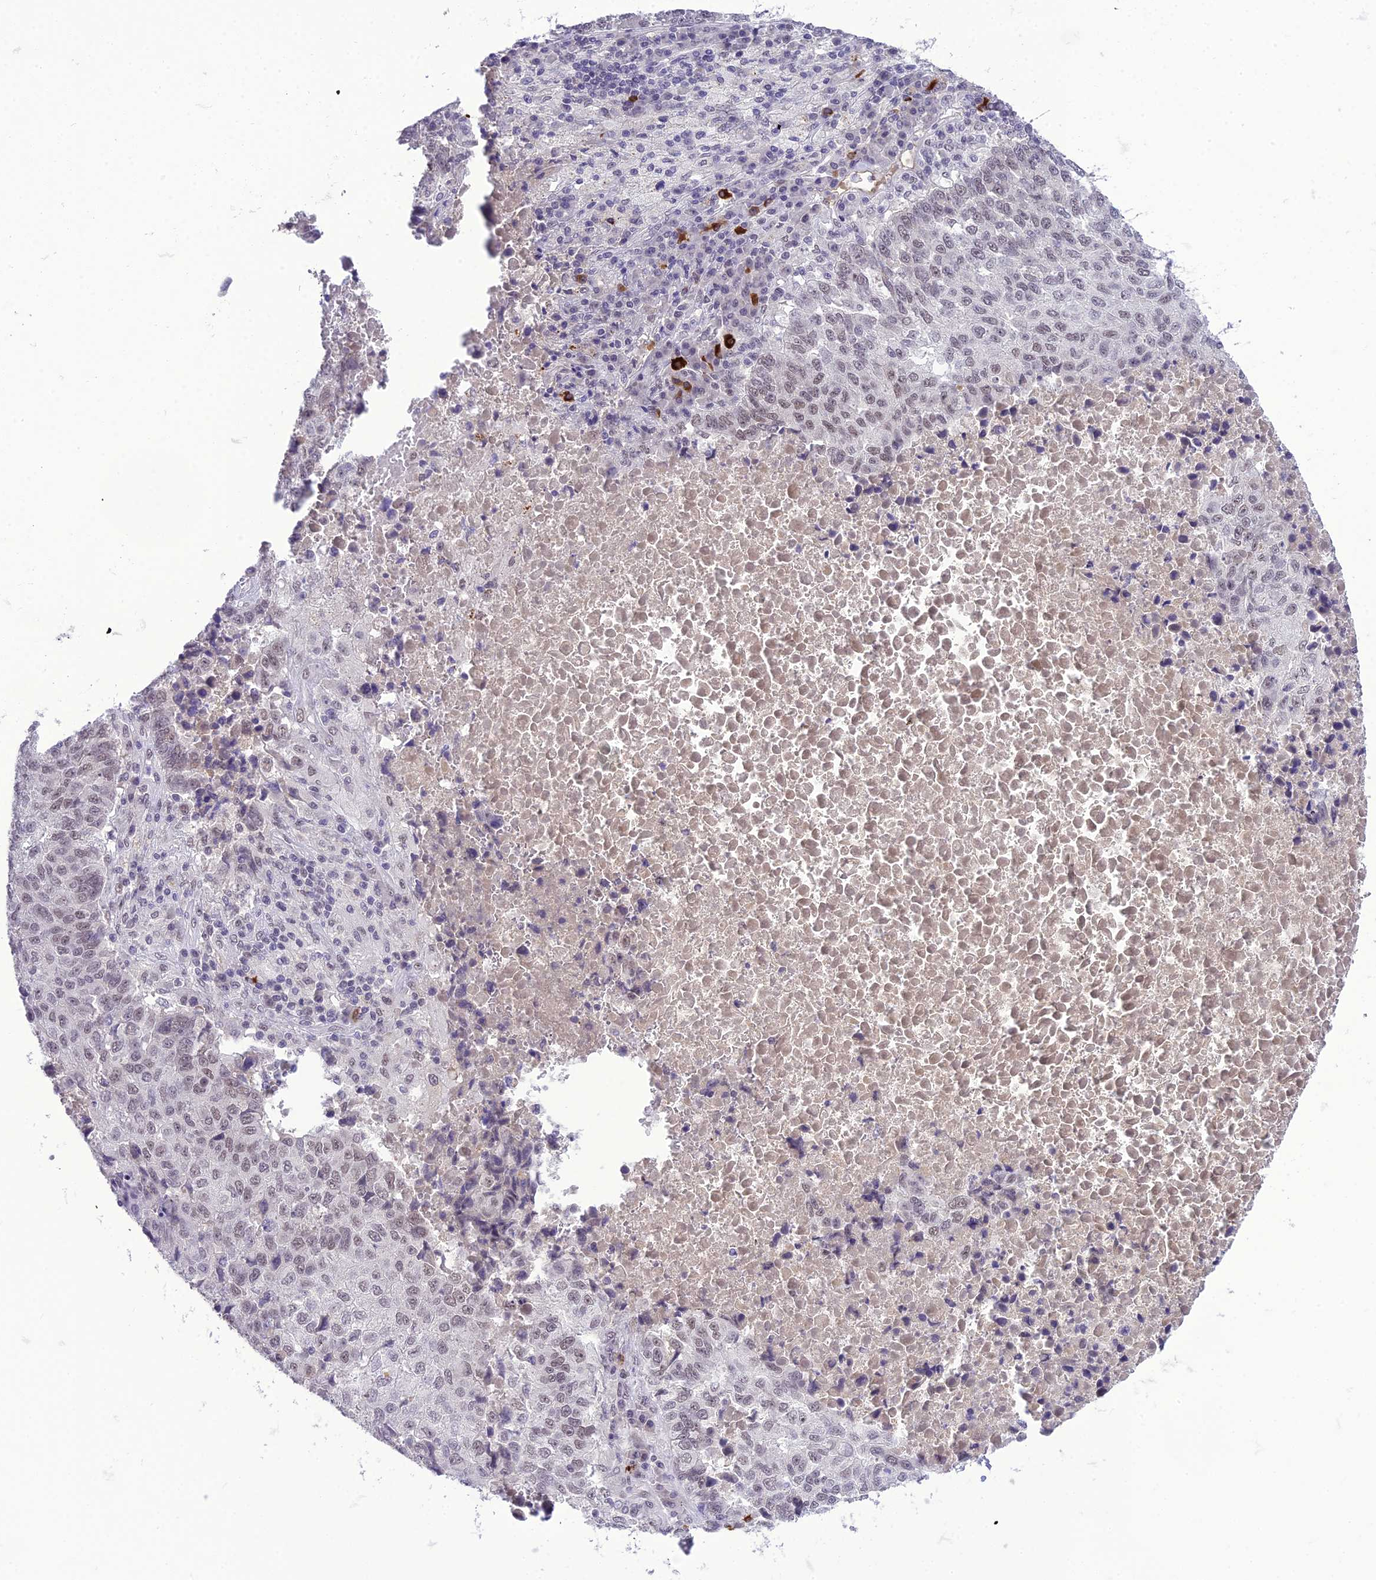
{"staining": {"intensity": "weak", "quantity": "25%-75%", "location": "nuclear"}, "tissue": "lung cancer", "cell_type": "Tumor cells", "image_type": "cancer", "snomed": [{"axis": "morphology", "description": "Squamous cell carcinoma, NOS"}, {"axis": "topography", "description": "Lung"}], "caption": "Immunohistochemistry histopathology image of human lung squamous cell carcinoma stained for a protein (brown), which demonstrates low levels of weak nuclear expression in about 25%-75% of tumor cells.", "gene": "SH3RF3", "patient": {"sex": "male", "age": 73}}